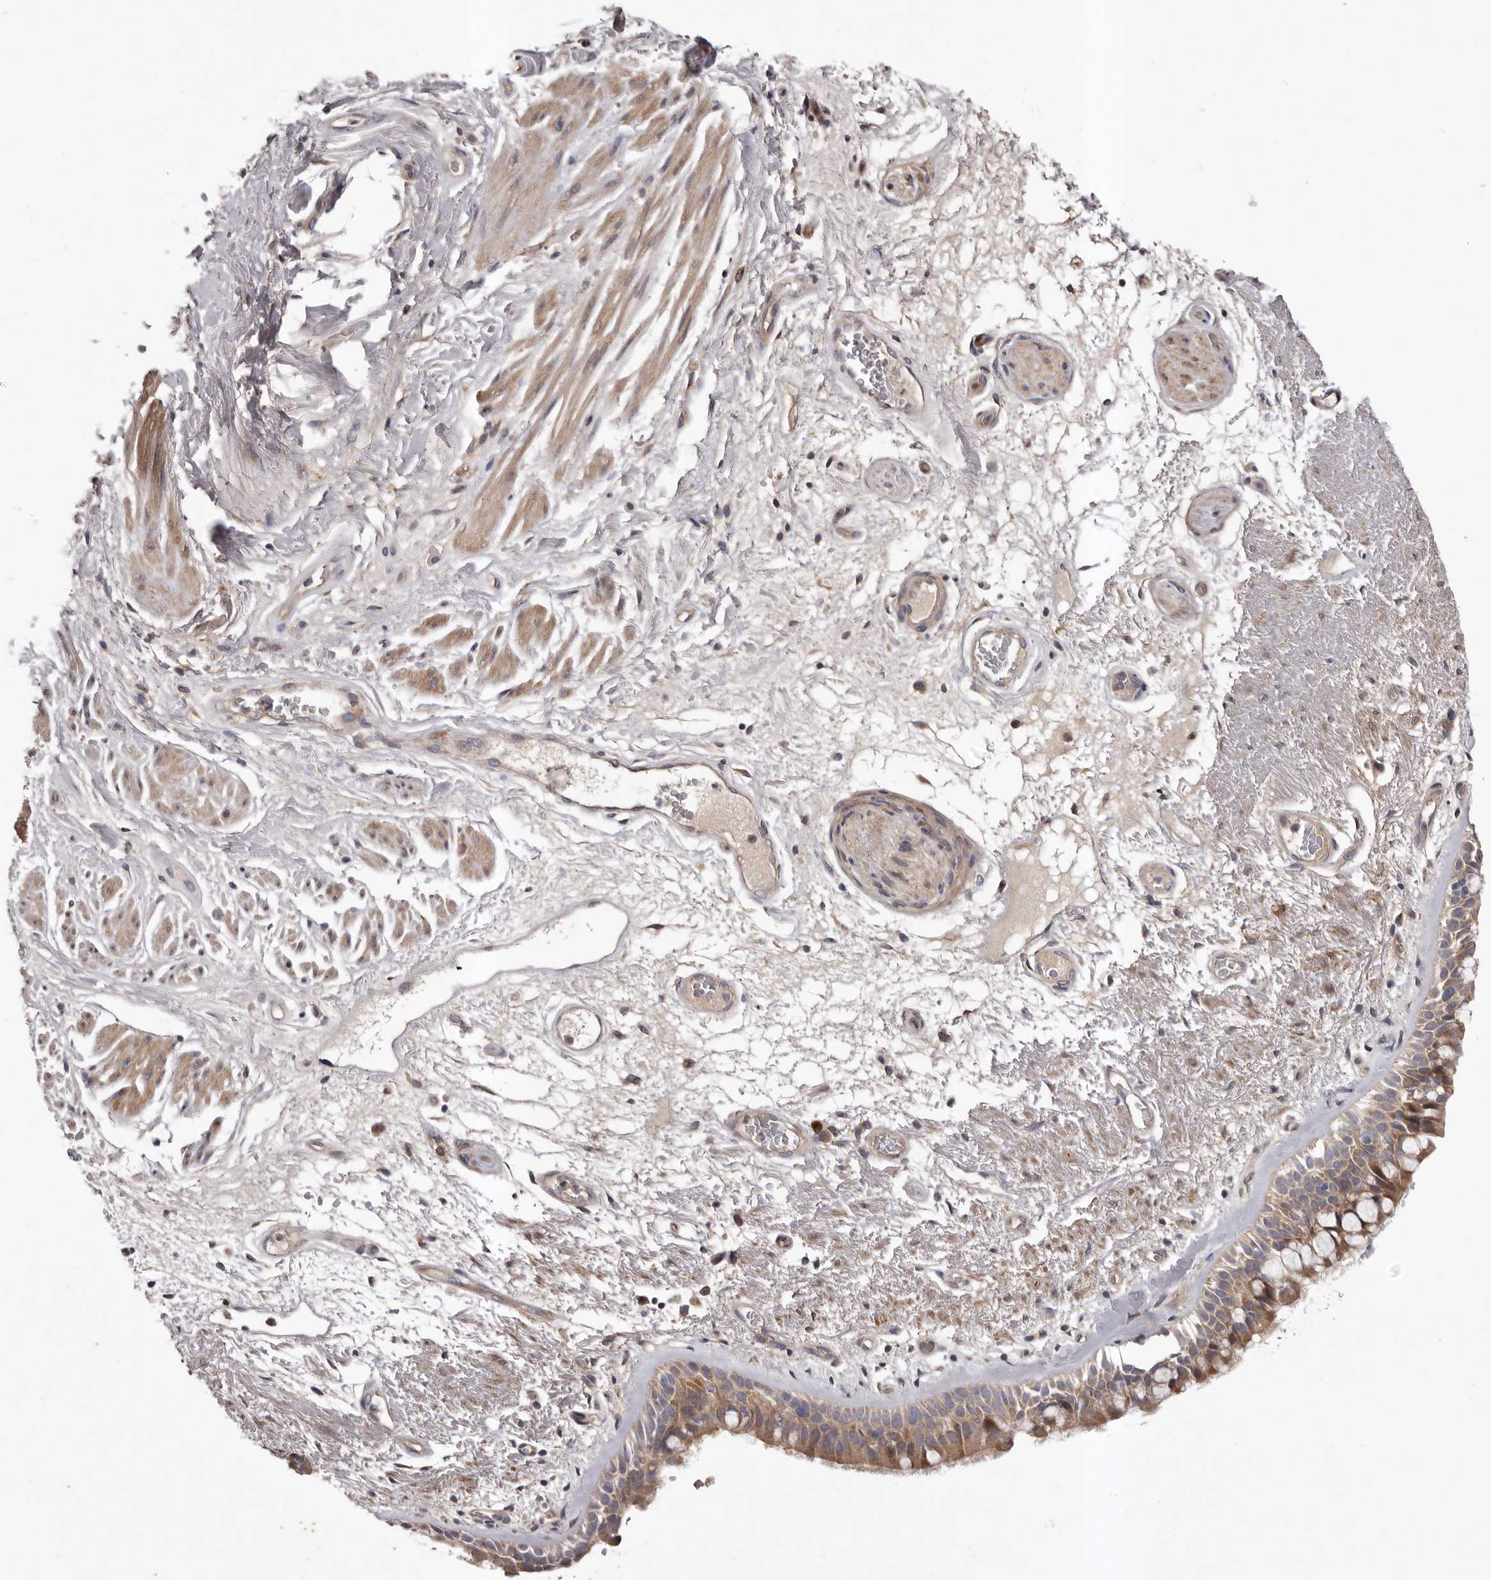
{"staining": {"intensity": "moderate", "quantity": ">75%", "location": "cytoplasmic/membranous"}, "tissue": "bronchus", "cell_type": "Respiratory epithelial cells", "image_type": "normal", "snomed": [{"axis": "morphology", "description": "Normal tissue, NOS"}, {"axis": "morphology", "description": "Squamous cell carcinoma, NOS"}, {"axis": "topography", "description": "Lymph node"}, {"axis": "topography", "description": "Bronchus"}, {"axis": "topography", "description": "Lung"}], "caption": "DAB (3,3'-diaminobenzidine) immunohistochemical staining of unremarkable bronchus shows moderate cytoplasmic/membranous protein expression in about >75% of respiratory epithelial cells. (DAB IHC, brown staining for protein, blue staining for nuclei).", "gene": "PRKD1", "patient": {"sex": "male", "age": 66}}